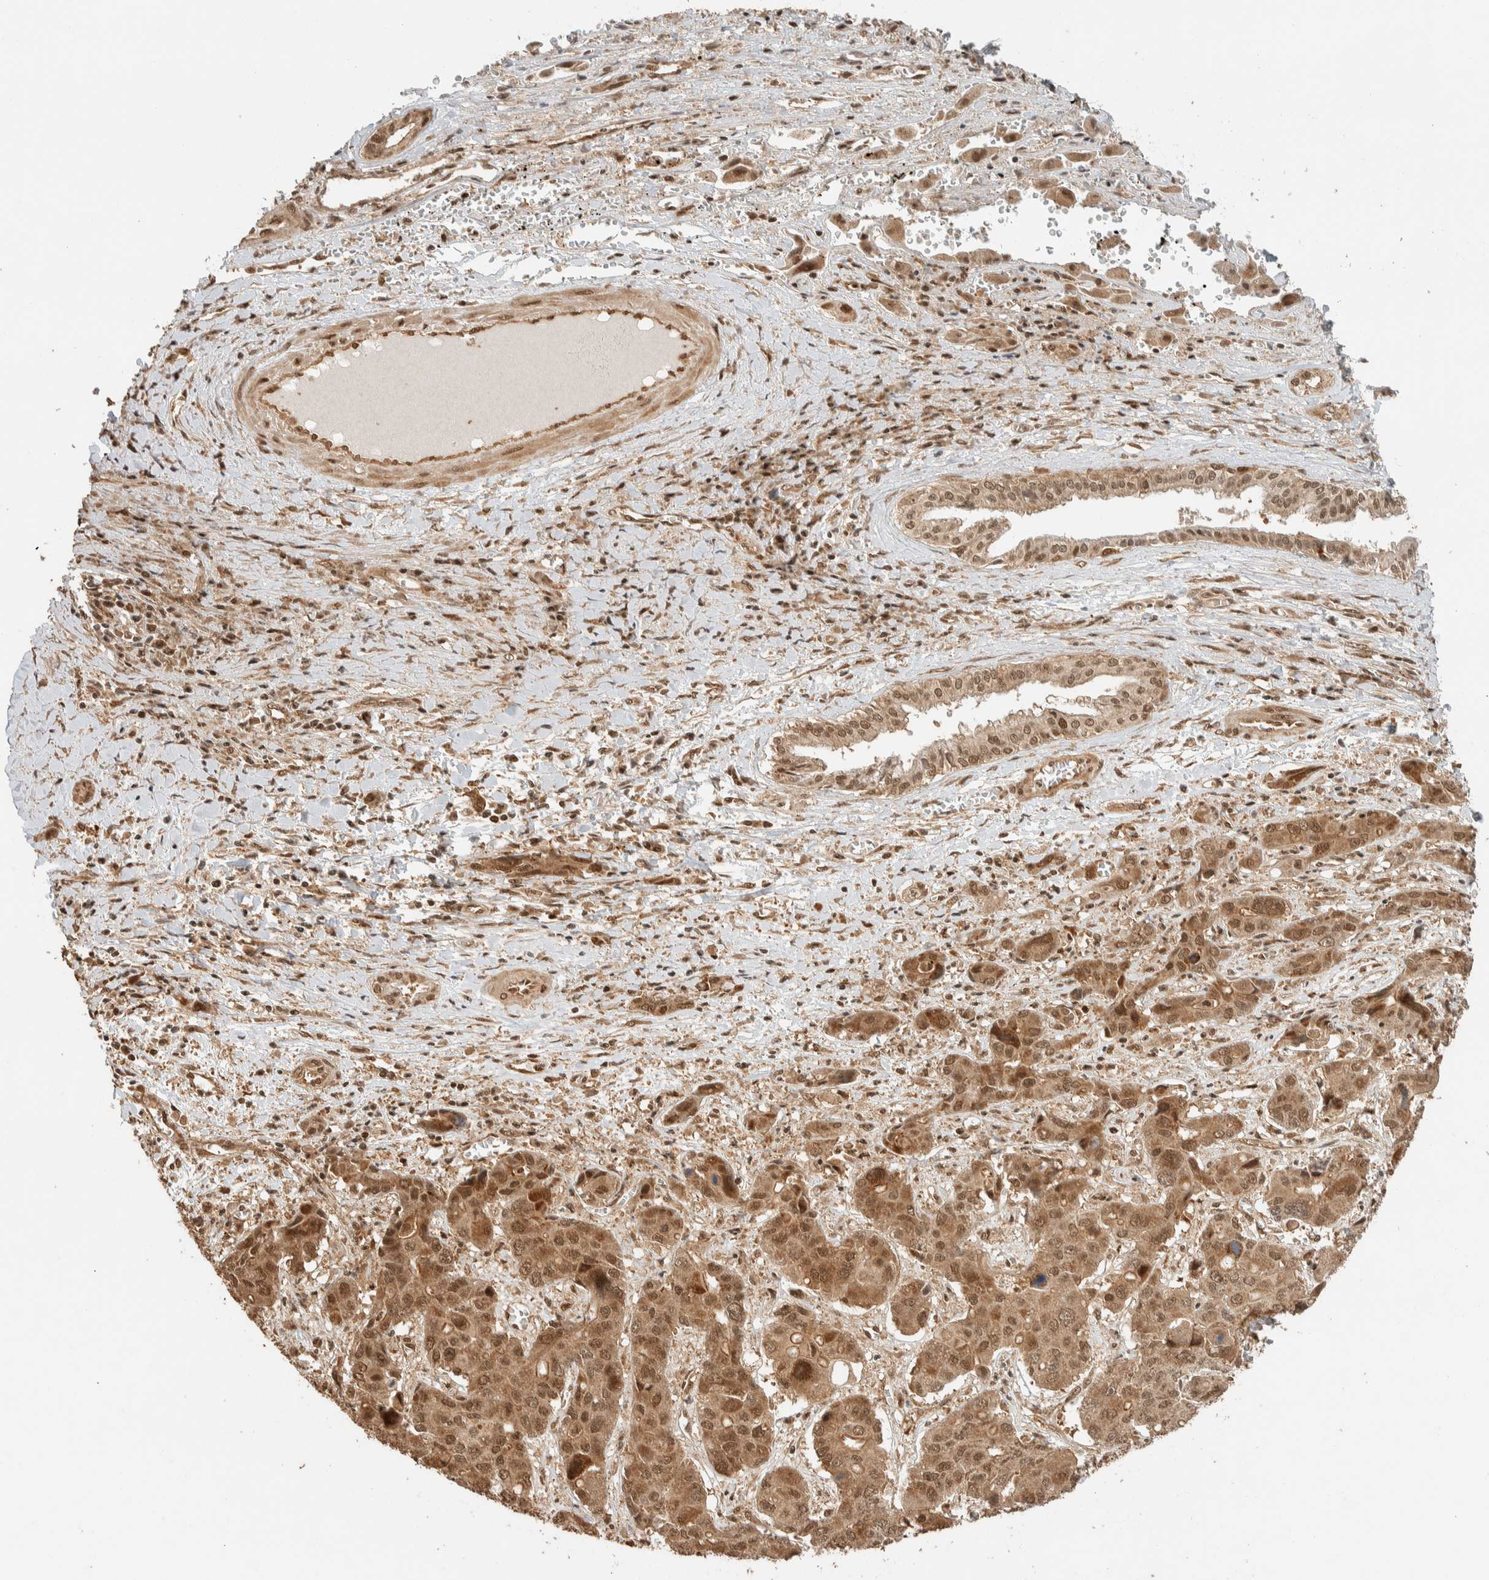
{"staining": {"intensity": "moderate", "quantity": ">75%", "location": "cytoplasmic/membranous,nuclear"}, "tissue": "liver cancer", "cell_type": "Tumor cells", "image_type": "cancer", "snomed": [{"axis": "morphology", "description": "Cholangiocarcinoma"}, {"axis": "topography", "description": "Liver"}], "caption": "The micrograph shows immunohistochemical staining of liver cancer (cholangiocarcinoma). There is moderate cytoplasmic/membranous and nuclear positivity is appreciated in approximately >75% of tumor cells.", "gene": "ZBTB2", "patient": {"sex": "male", "age": 67}}